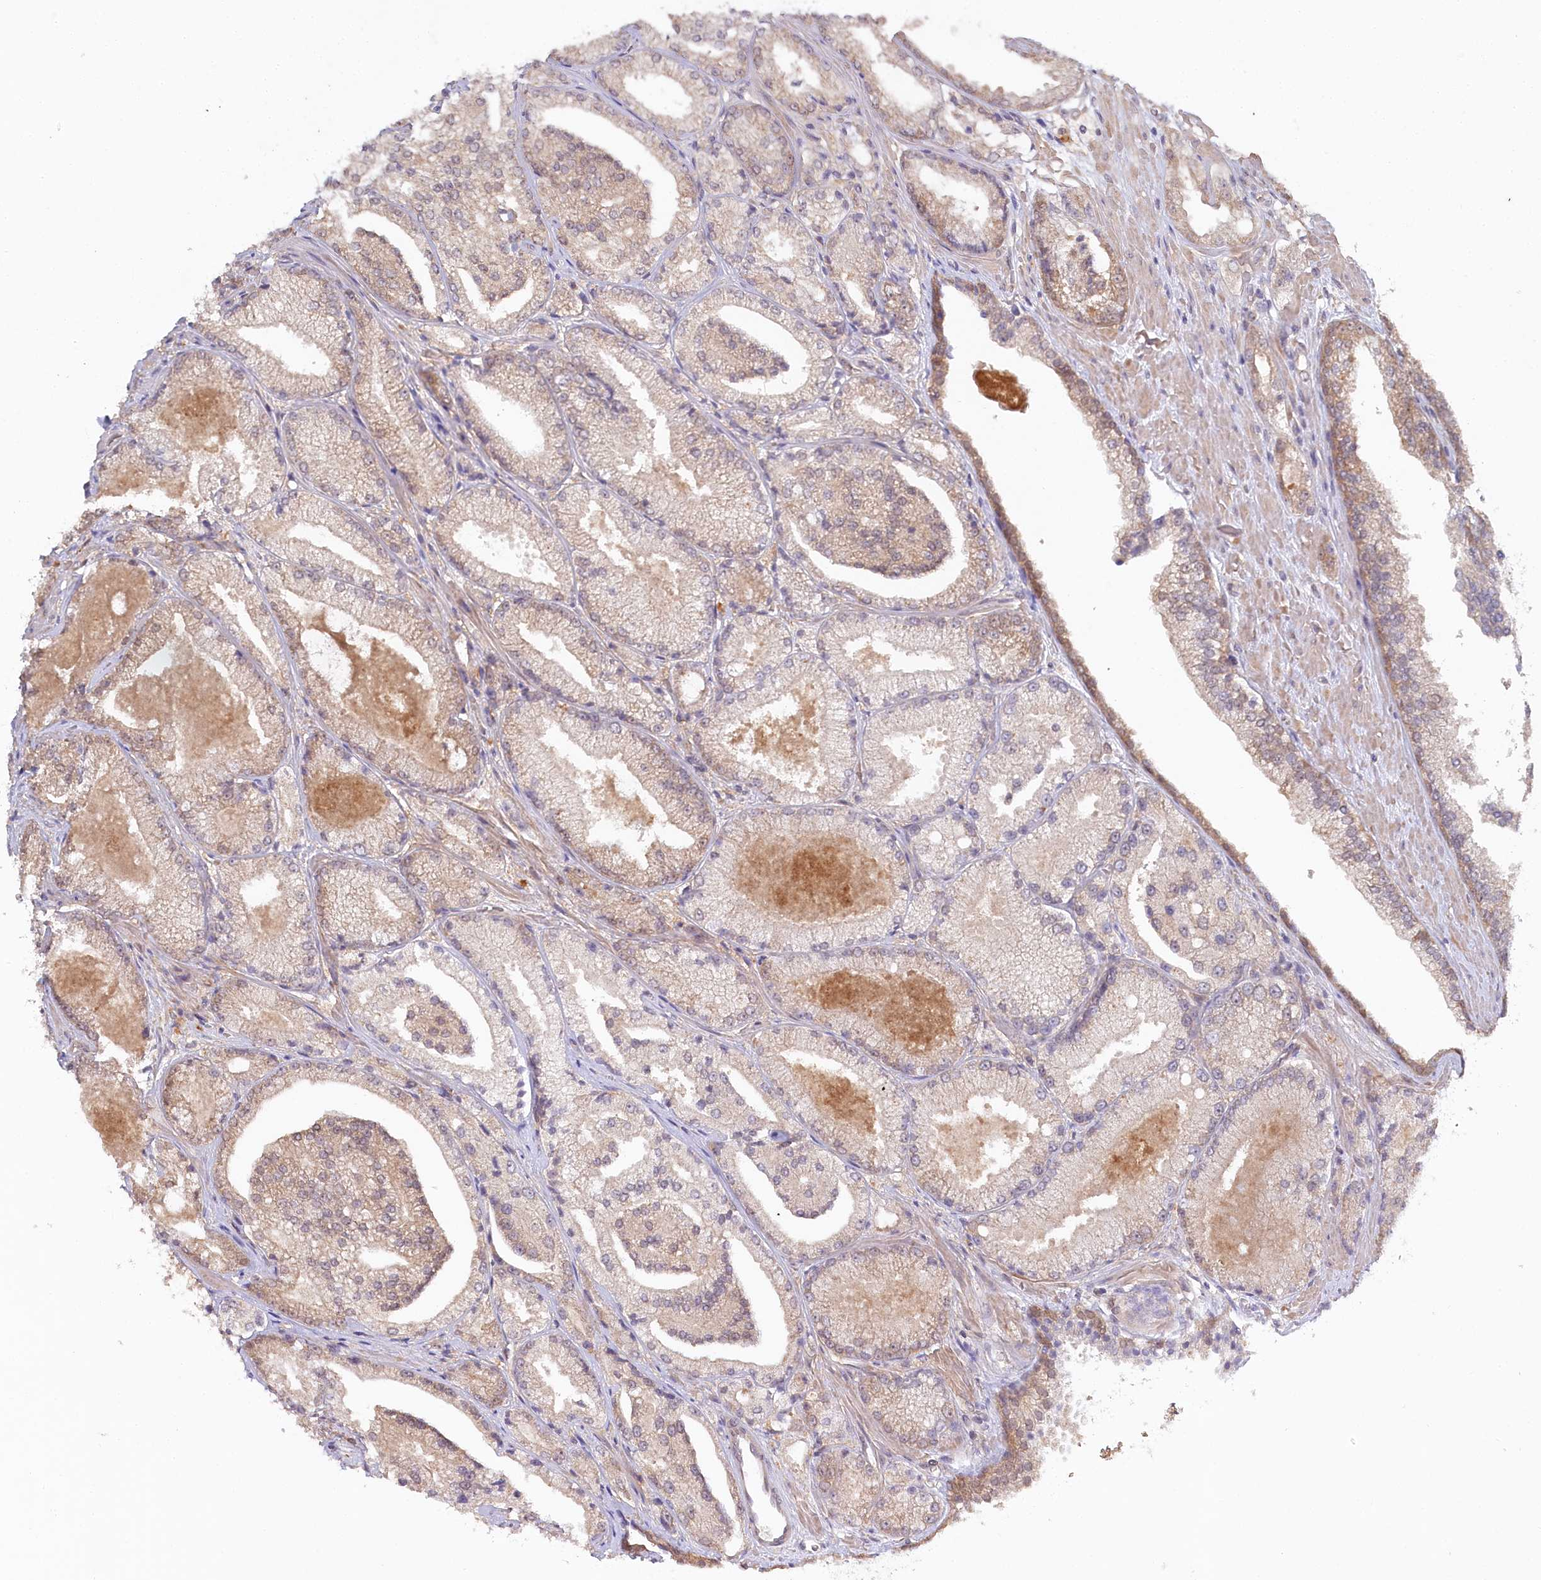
{"staining": {"intensity": "weak", "quantity": "<25%", "location": "cytoplasmic/membranous"}, "tissue": "prostate cancer", "cell_type": "Tumor cells", "image_type": "cancer", "snomed": [{"axis": "morphology", "description": "Adenocarcinoma, High grade"}, {"axis": "topography", "description": "Prostate"}], "caption": "Image shows no protein positivity in tumor cells of prostate cancer (adenocarcinoma (high-grade)) tissue.", "gene": "AAMDC", "patient": {"sex": "male", "age": 73}}